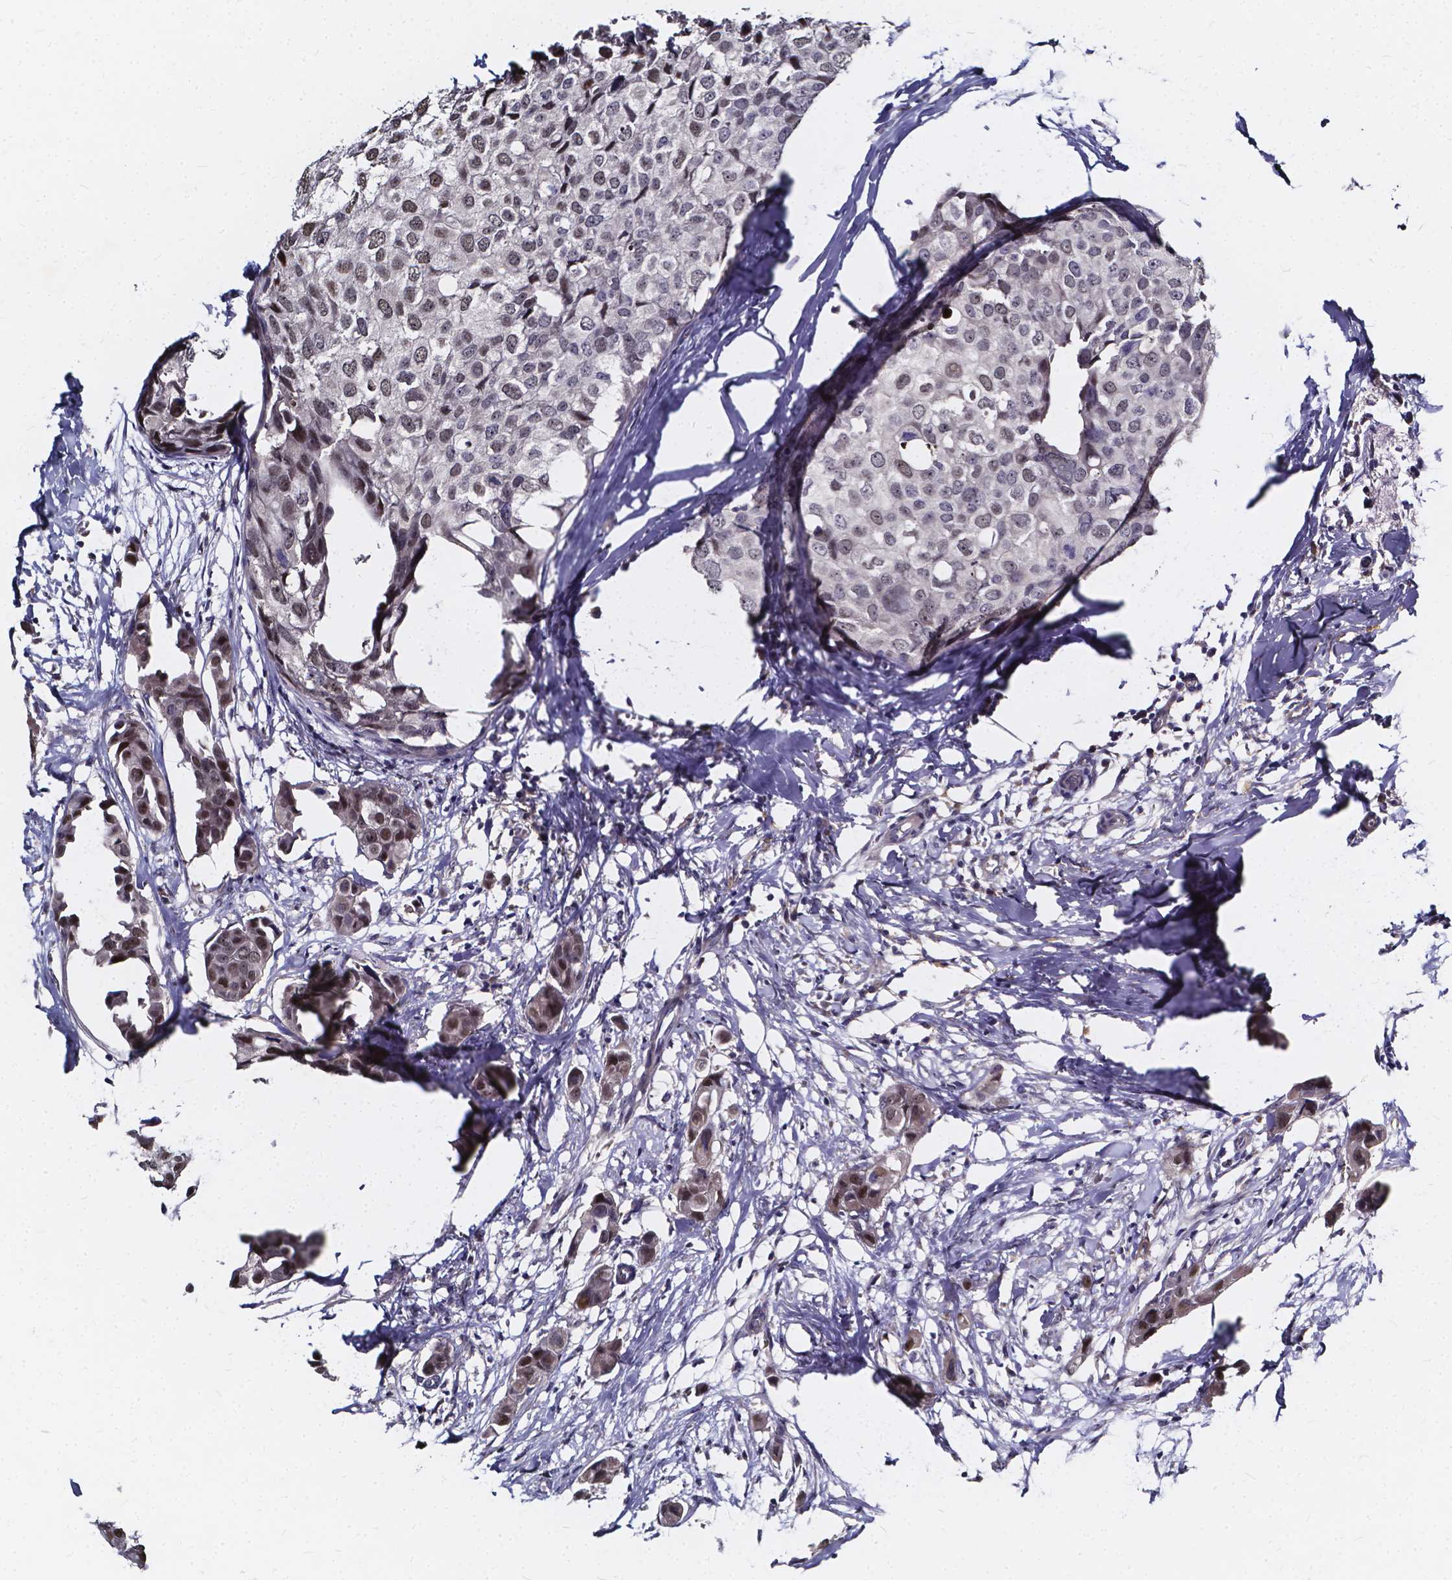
{"staining": {"intensity": "weak", "quantity": "25%-75%", "location": "nuclear"}, "tissue": "breast cancer", "cell_type": "Tumor cells", "image_type": "cancer", "snomed": [{"axis": "morphology", "description": "Duct carcinoma"}, {"axis": "topography", "description": "Breast"}], "caption": "Tumor cells display weak nuclear expression in approximately 25%-75% of cells in breast cancer (invasive ductal carcinoma).", "gene": "SOWAHA", "patient": {"sex": "female", "age": 38}}